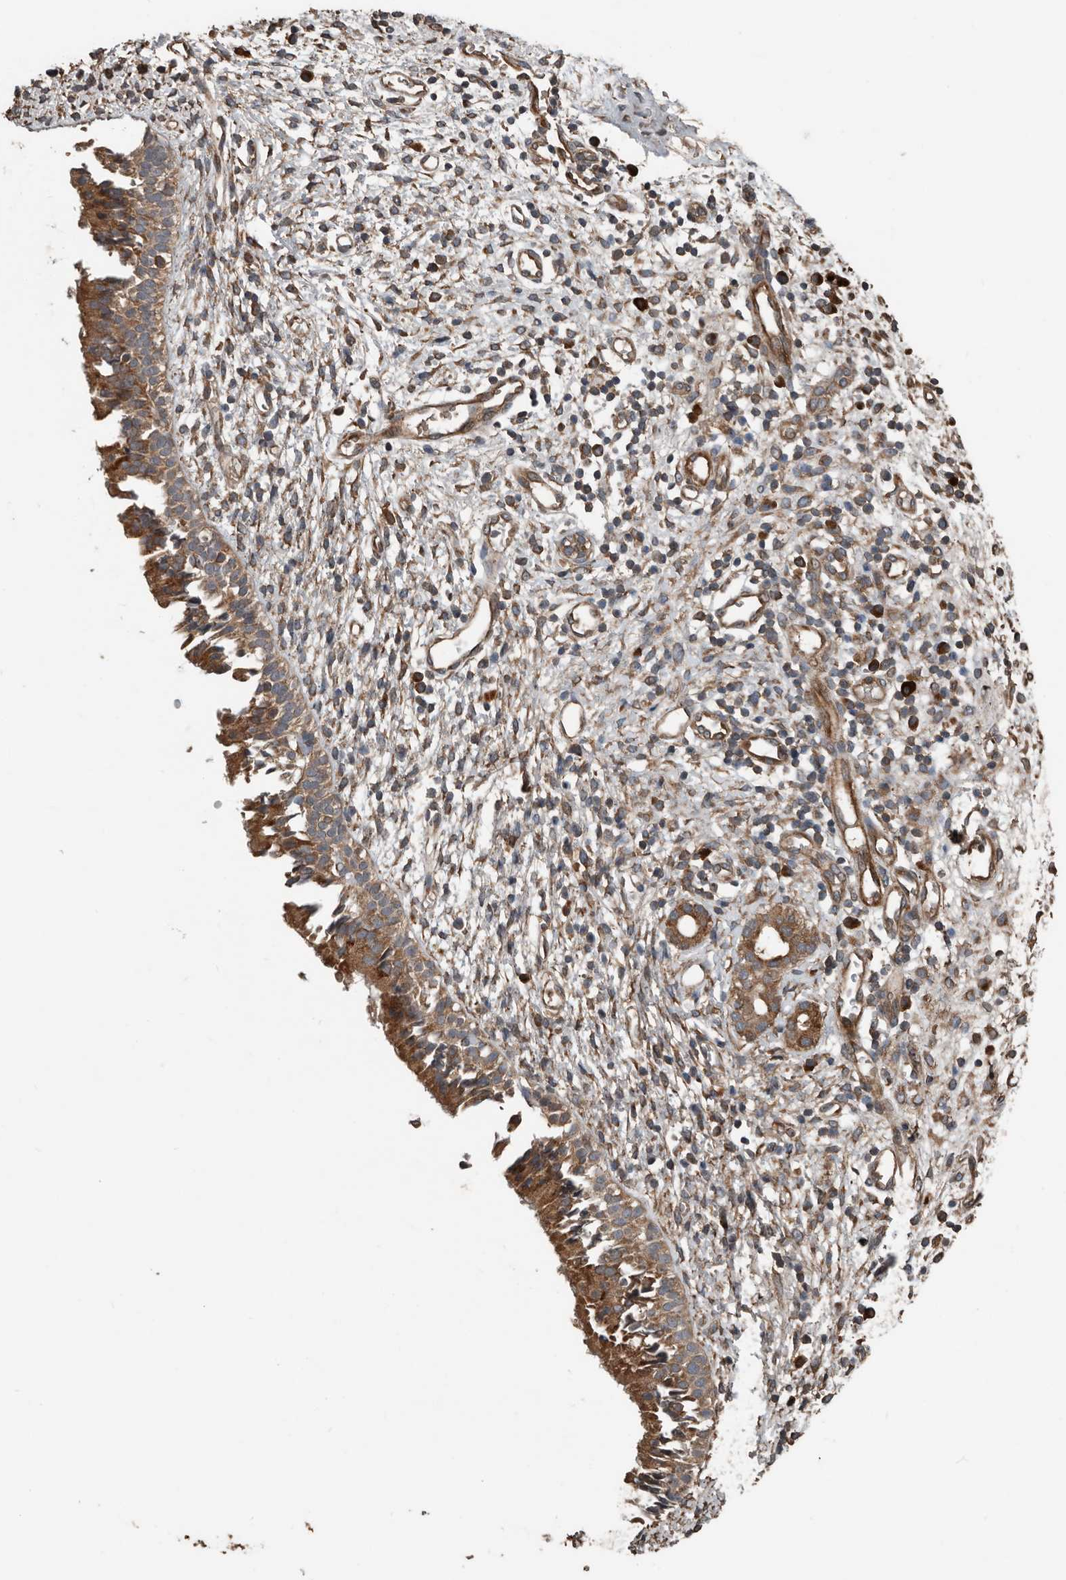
{"staining": {"intensity": "moderate", "quantity": ">75%", "location": "cytoplasmic/membranous"}, "tissue": "nasopharynx", "cell_type": "Respiratory epithelial cells", "image_type": "normal", "snomed": [{"axis": "morphology", "description": "Normal tissue, NOS"}, {"axis": "topography", "description": "Nasopharynx"}], "caption": "Immunohistochemical staining of unremarkable human nasopharynx shows moderate cytoplasmic/membranous protein staining in about >75% of respiratory epithelial cells.", "gene": "RNF207", "patient": {"sex": "male", "age": 22}}